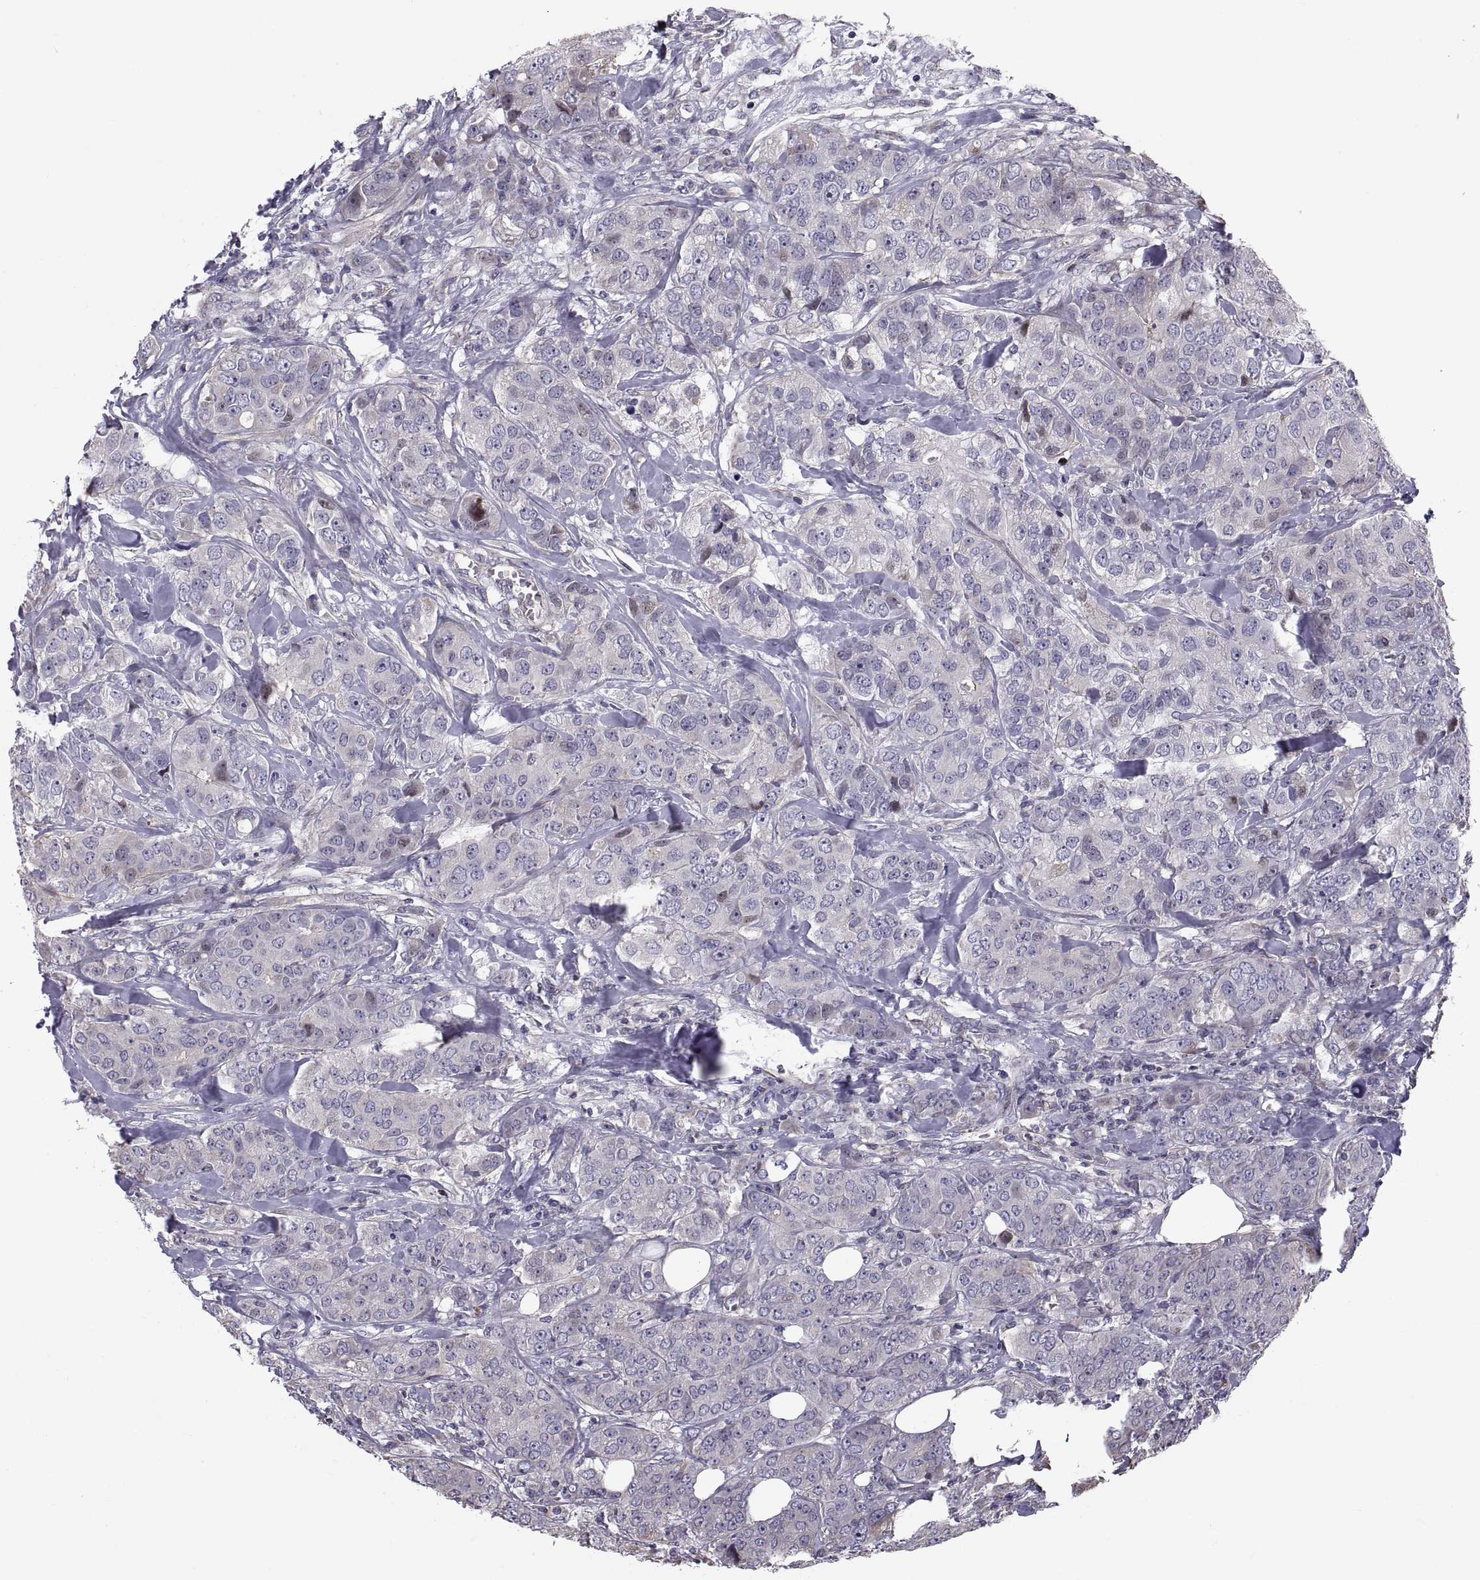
{"staining": {"intensity": "weak", "quantity": "<25%", "location": "cytoplasmic/membranous"}, "tissue": "breast cancer", "cell_type": "Tumor cells", "image_type": "cancer", "snomed": [{"axis": "morphology", "description": "Duct carcinoma"}, {"axis": "topography", "description": "Breast"}], "caption": "There is no significant staining in tumor cells of breast cancer (infiltrating ductal carcinoma). Brightfield microscopy of immunohistochemistry (IHC) stained with DAB (3,3'-diaminobenzidine) (brown) and hematoxylin (blue), captured at high magnification.", "gene": "ANO1", "patient": {"sex": "female", "age": 43}}